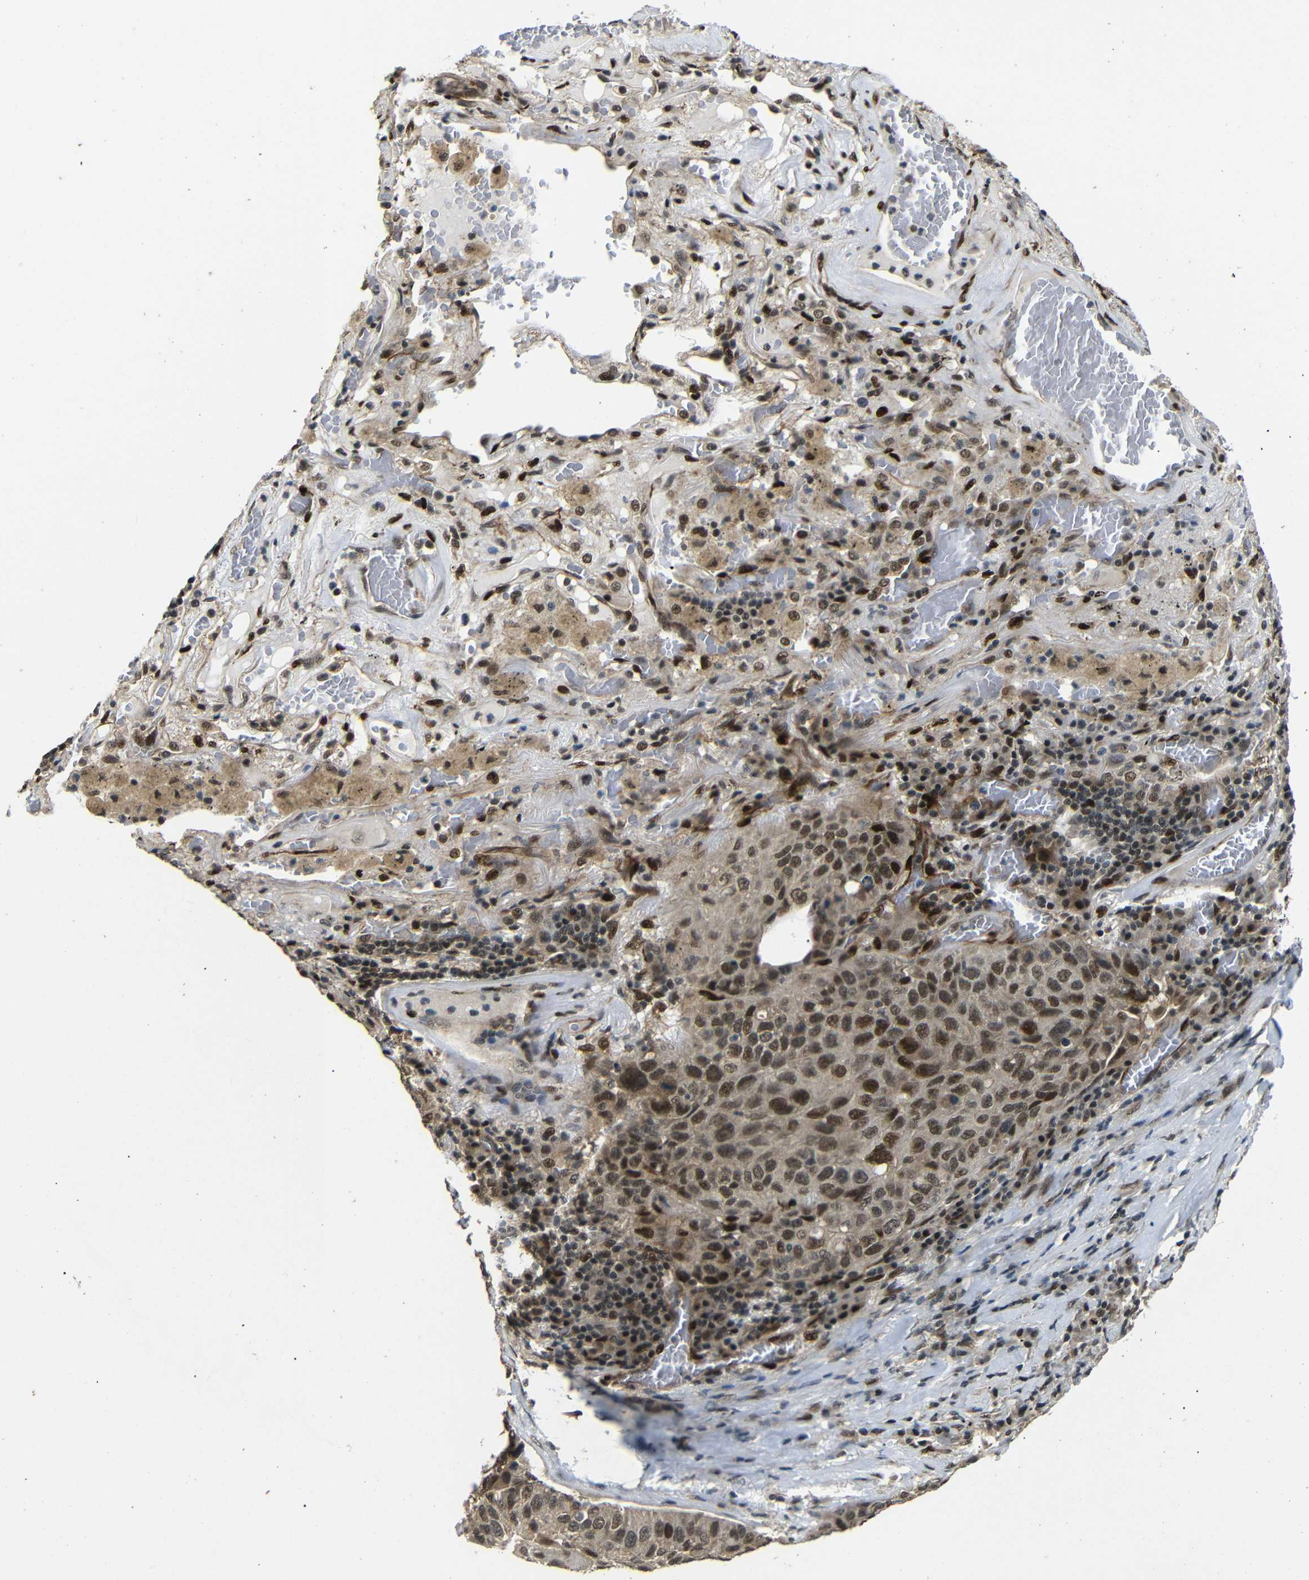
{"staining": {"intensity": "moderate", "quantity": ">75%", "location": "cytoplasmic/membranous,nuclear"}, "tissue": "lung cancer", "cell_type": "Tumor cells", "image_type": "cancer", "snomed": [{"axis": "morphology", "description": "Squamous cell carcinoma, NOS"}, {"axis": "topography", "description": "Lung"}], "caption": "There is medium levels of moderate cytoplasmic/membranous and nuclear staining in tumor cells of squamous cell carcinoma (lung), as demonstrated by immunohistochemical staining (brown color).", "gene": "TBX2", "patient": {"sex": "male", "age": 57}}